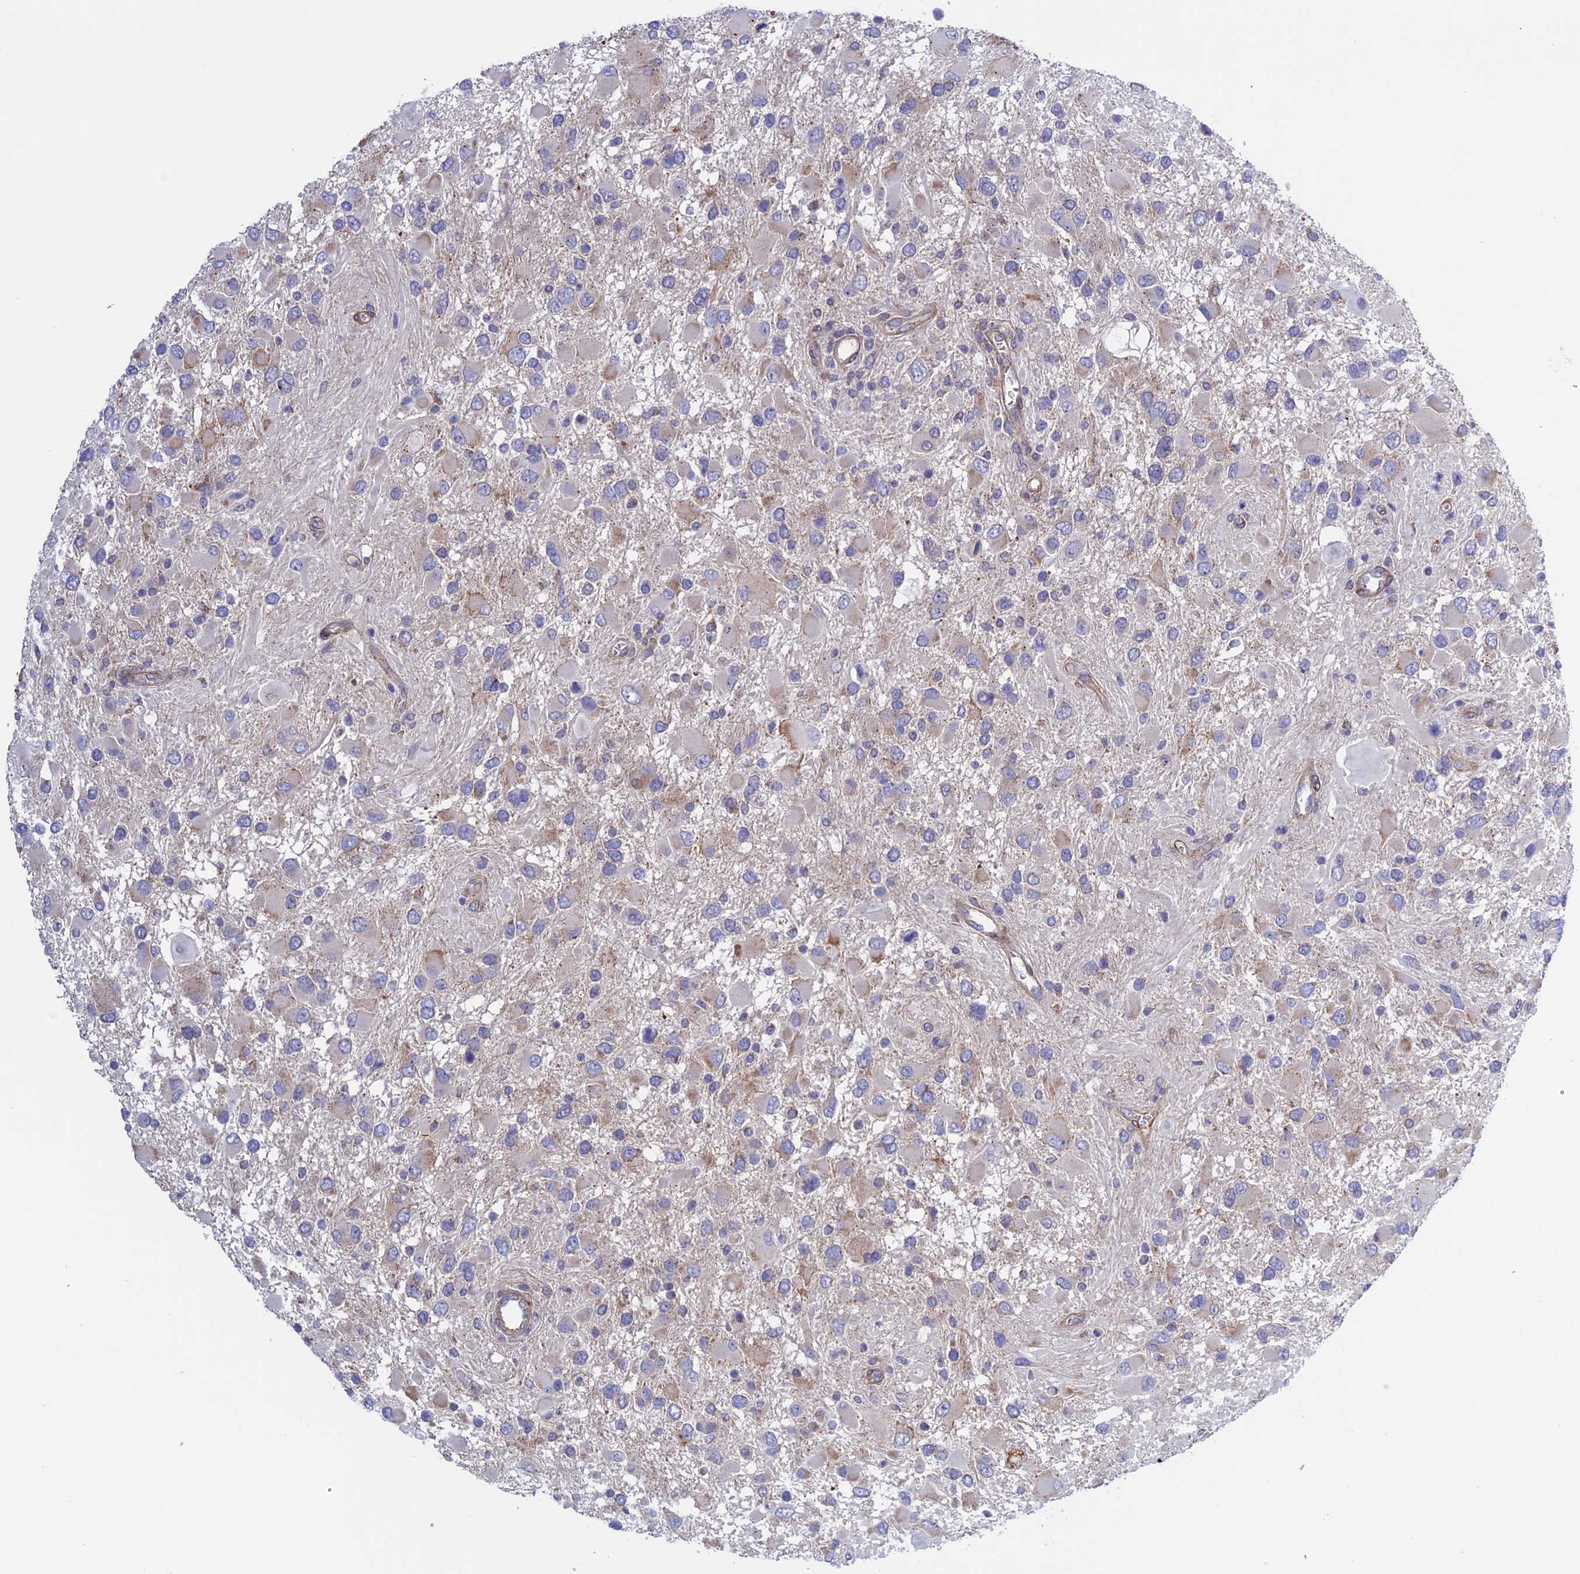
{"staining": {"intensity": "weak", "quantity": "<25%", "location": "cytoplasmic/membranous"}, "tissue": "glioma", "cell_type": "Tumor cells", "image_type": "cancer", "snomed": [{"axis": "morphology", "description": "Glioma, malignant, High grade"}, {"axis": "topography", "description": "Brain"}], "caption": "The immunohistochemistry image has no significant expression in tumor cells of glioma tissue.", "gene": "ETFDH", "patient": {"sex": "male", "age": 53}}